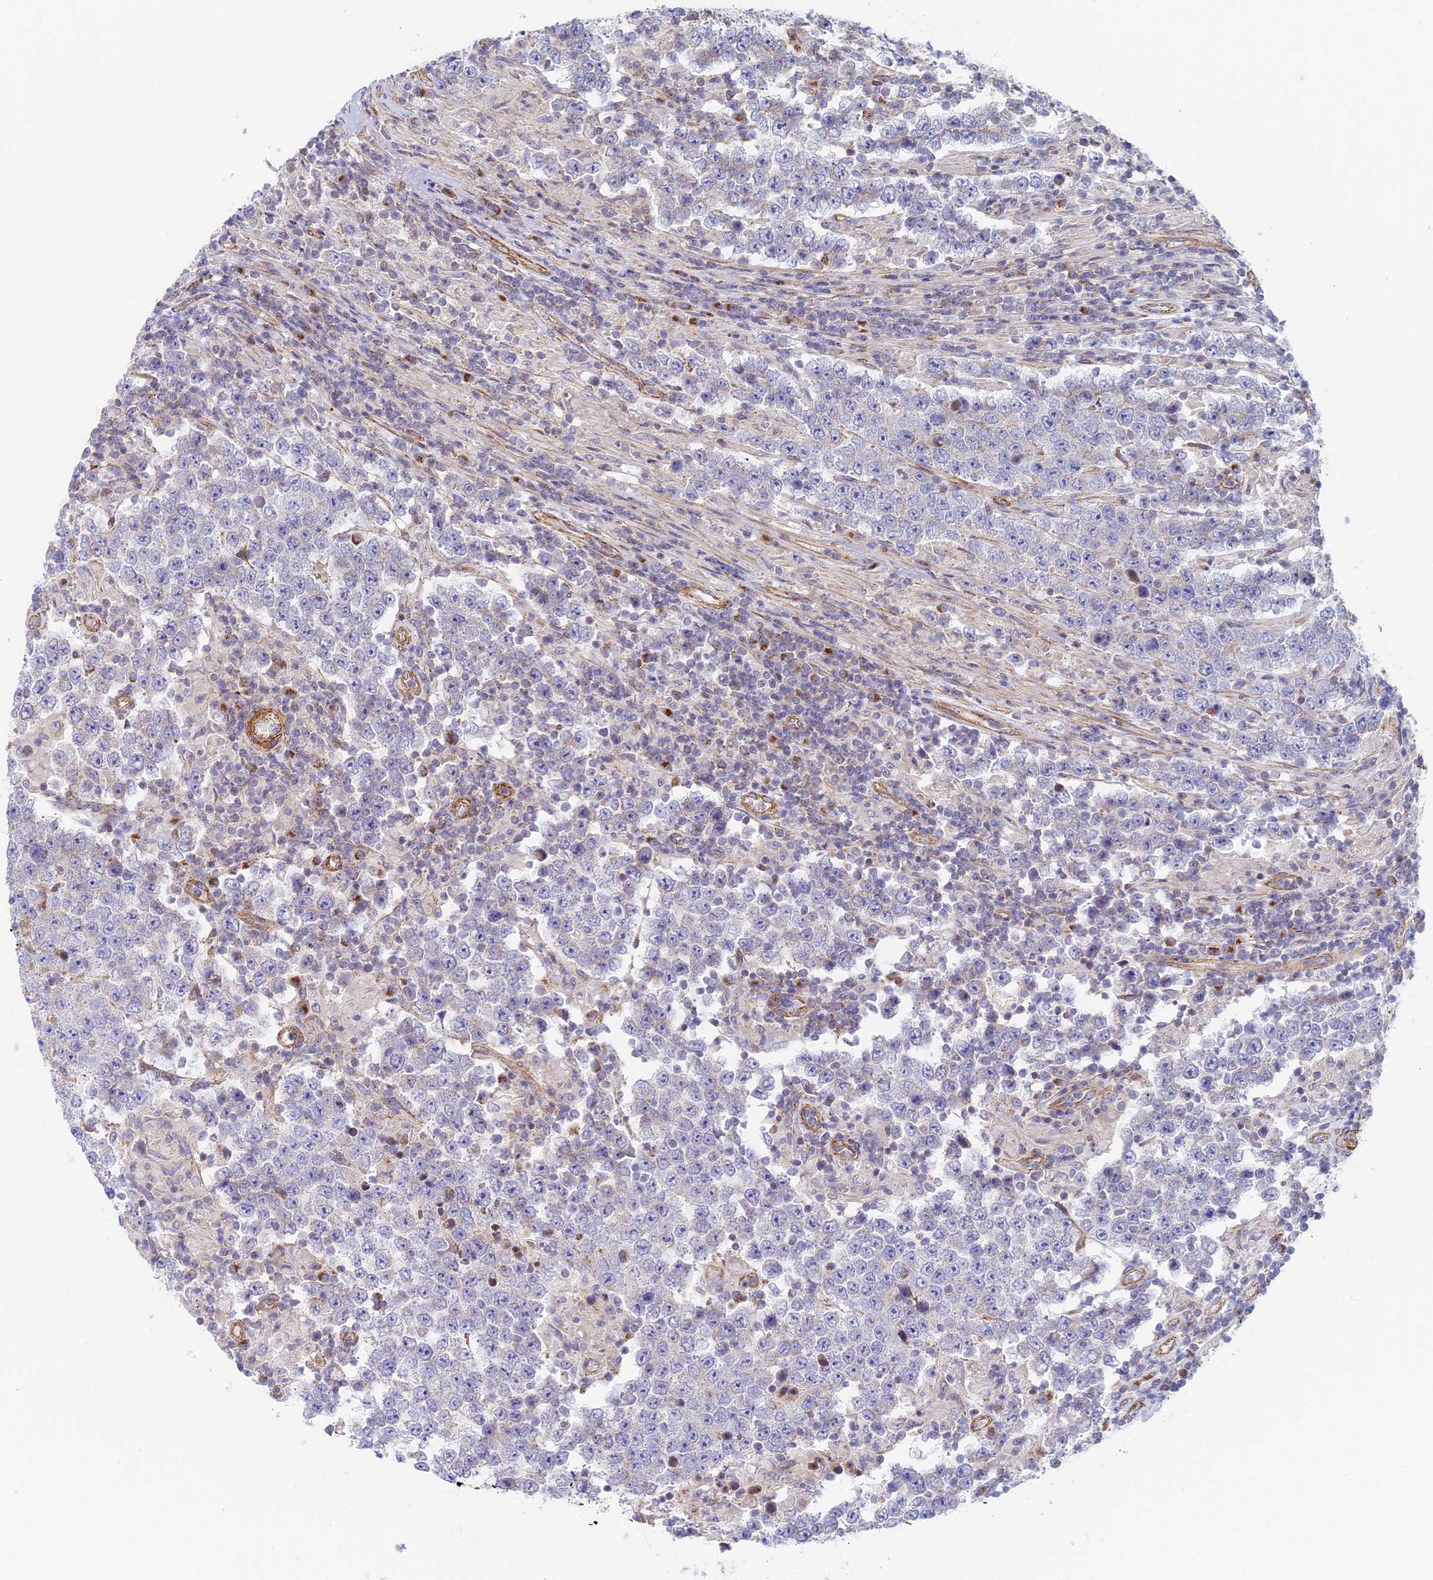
{"staining": {"intensity": "negative", "quantity": "none", "location": "none"}, "tissue": "testis cancer", "cell_type": "Tumor cells", "image_type": "cancer", "snomed": [{"axis": "morphology", "description": "Normal tissue, NOS"}, {"axis": "morphology", "description": "Urothelial carcinoma, High grade"}, {"axis": "morphology", "description": "Seminoma, NOS"}, {"axis": "morphology", "description": "Carcinoma, Embryonal, NOS"}, {"axis": "topography", "description": "Urinary bladder"}, {"axis": "topography", "description": "Testis"}], "caption": "Testis embryonal carcinoma was stained to show a protein in brown. There is no significant positivity in tumor cells.", "gene": "DDA1", "patient": {"sex": "male", "age": 41}}